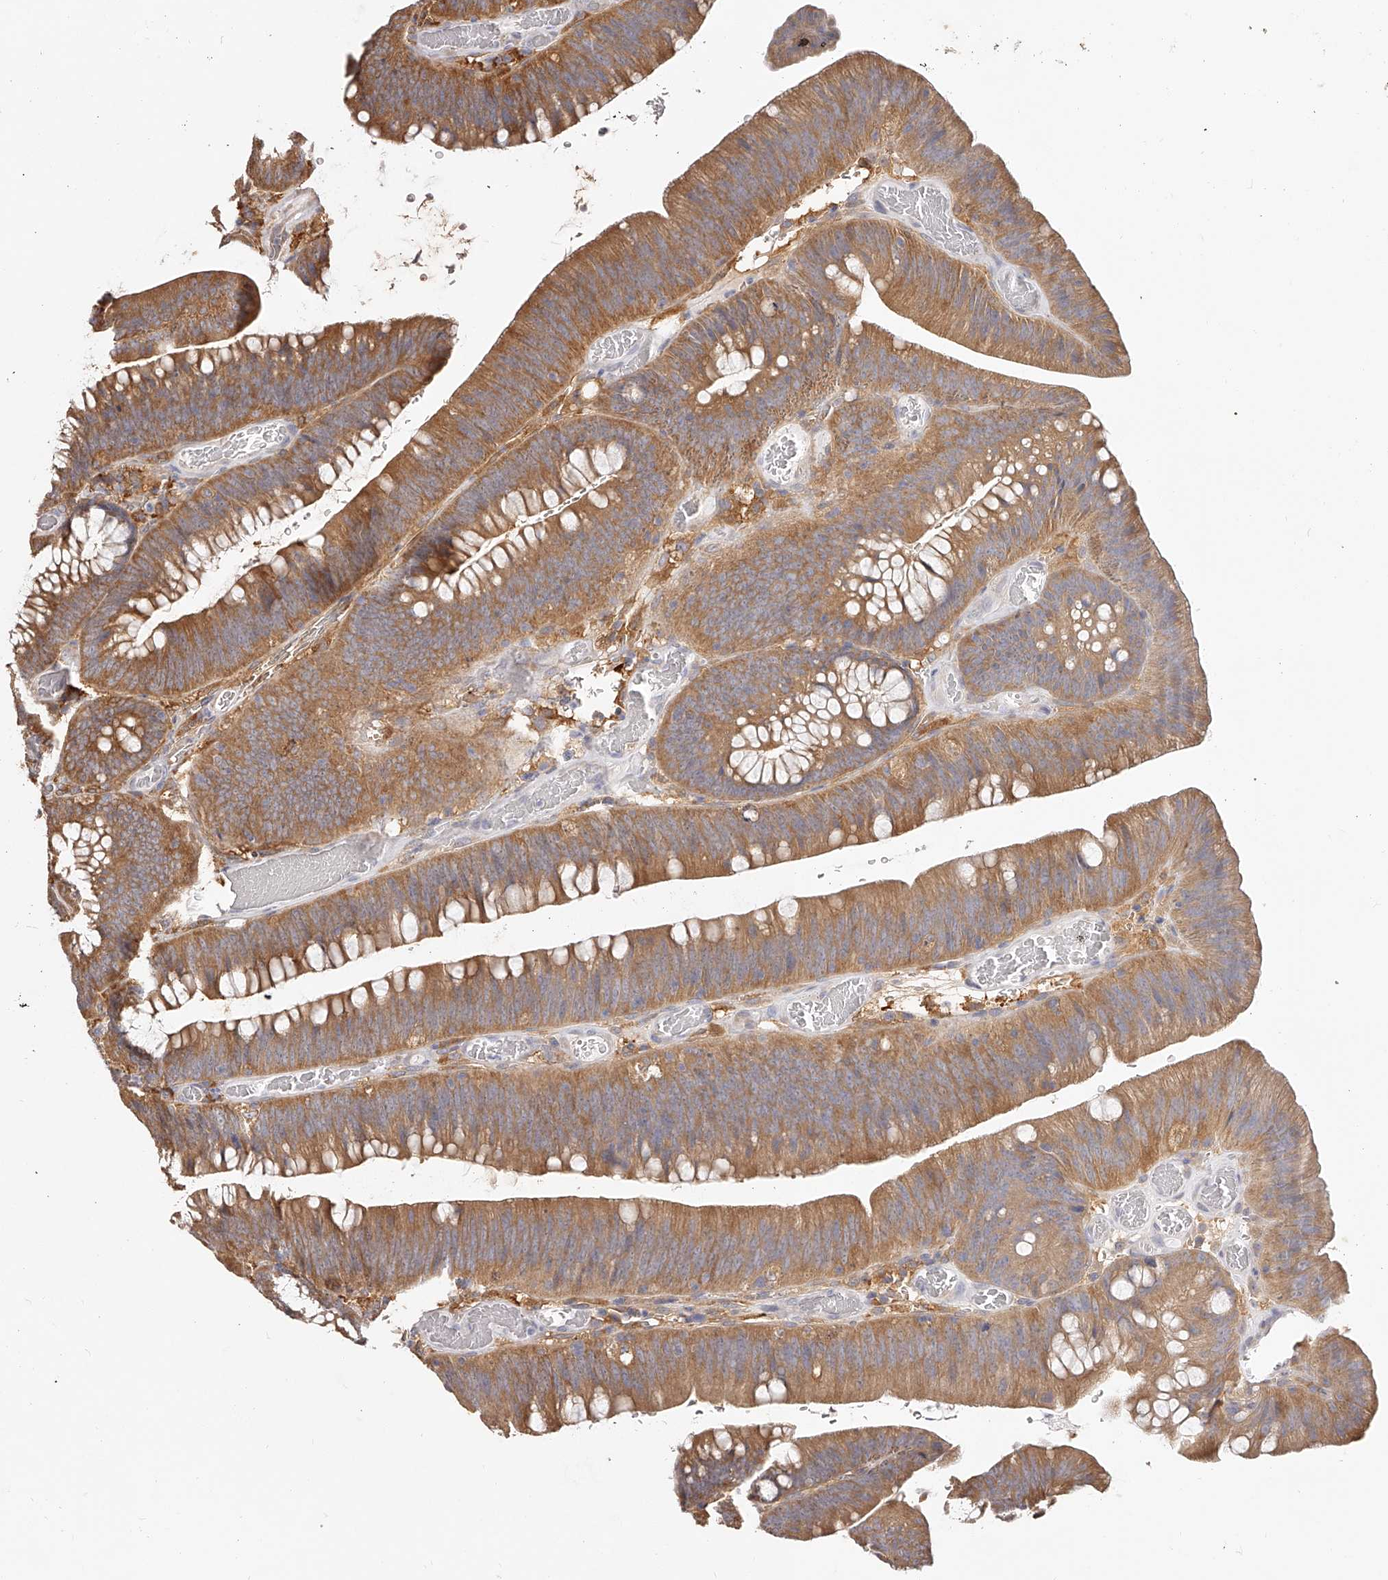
{"staining": {"intensity": "moderate", "quantity": ">75%", "location": "cytoplasmic/membranous"}, "tissue": "colorectal cancer", "cell_type": "Tumor cells", "image_type": "cancer", "snomed": [{"axis": "morphology", "description": "Normal tissue, NOS"}, {"axis": "topography", "description": "Colon"}], "caption": "Immunohistochemical staining of colorectal cancer demonstrates medium levels of moderate cytoplasmic/membranous staining in approximately >75% of tumor cells.", "gene": "LAP3", "patient": {"sex": "female", "age": 82}}